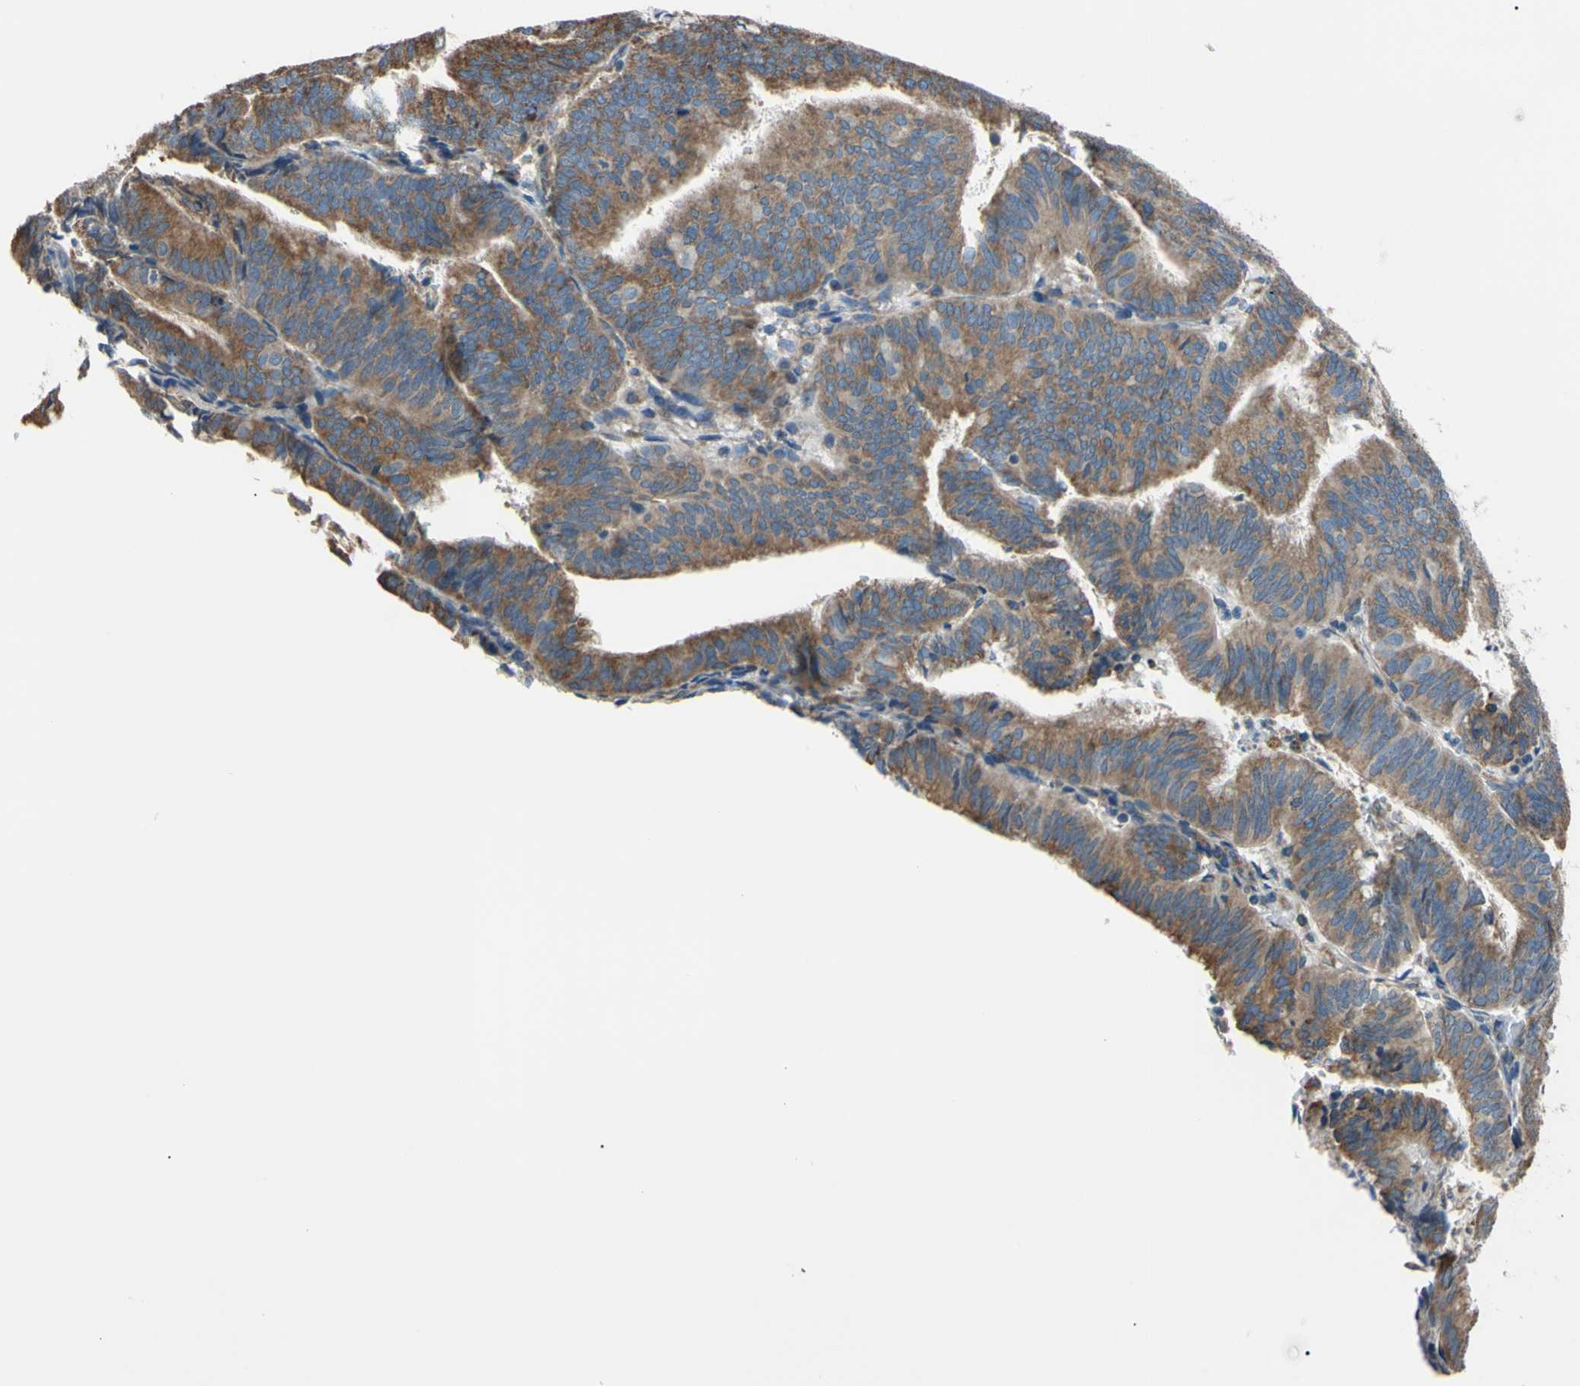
{"staining": {"intensity": "strong", "quantity": ">75%", "location": "cytoplasmic/membranous"}, "tissue": "endometrial cancer", "cell_type": "Tumor cells", "image_type": "cancer", "snomed": [{"axis": "morphology", "description": "Adenocarcinoma, NOS"}, {"axis": "topography", "description": "Uterus"}], "caption": "This photomicrograph reveals immunohistochemistry (IHC) staining of endometrial cancer, with high strong cytoplasmic/membranous expression in approximately >75% of tumor cells.", "gene": "BMF", "patient": {"sex": "female", "age": 60}}